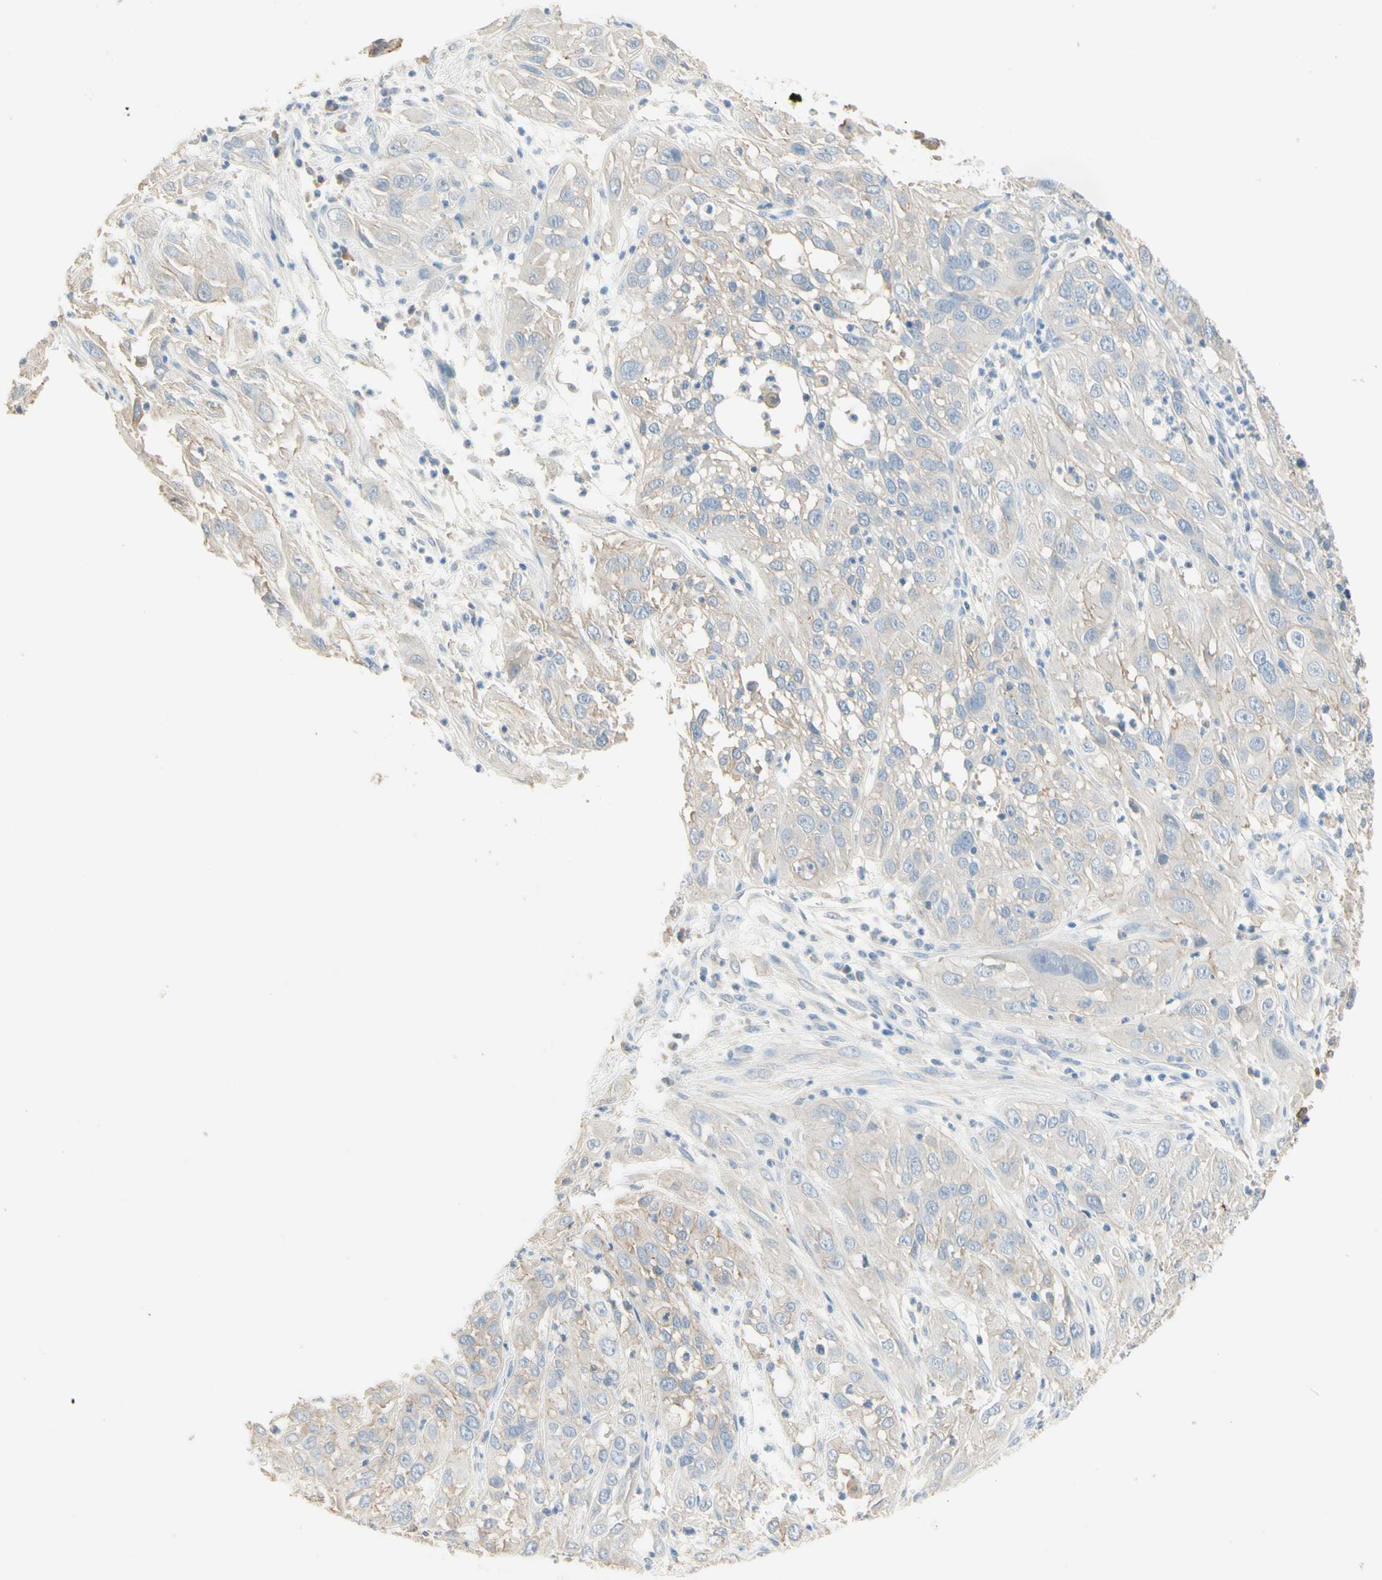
{"staining": {"intensity": "weak", "quantity": "<25%", "location": "cytoplasmic/membranous"}, "tissue": "cervical cancer", "cell_type": "Tumor cells", "image_type": "cancer", "snomed": [{"axis": "morphology", "description": "Squamous cell carcinoma, NOS"}, {"axis": "topography", "description": "Cervix"}], "caption": "Immunohistochemistry (IHC) photomicrograph of neoplastic tissue: cervical cancer stained with DAB (3,3'-diaminobenzidine) displays no significant protein positivity in tumor cells. Brightfield microscopy of IHC stained with DAB (brown) and hematoxylin (blue), captured at high magnification.", "gene": "NECTIN4", "patient": {"sex": "female", "age": 32}}